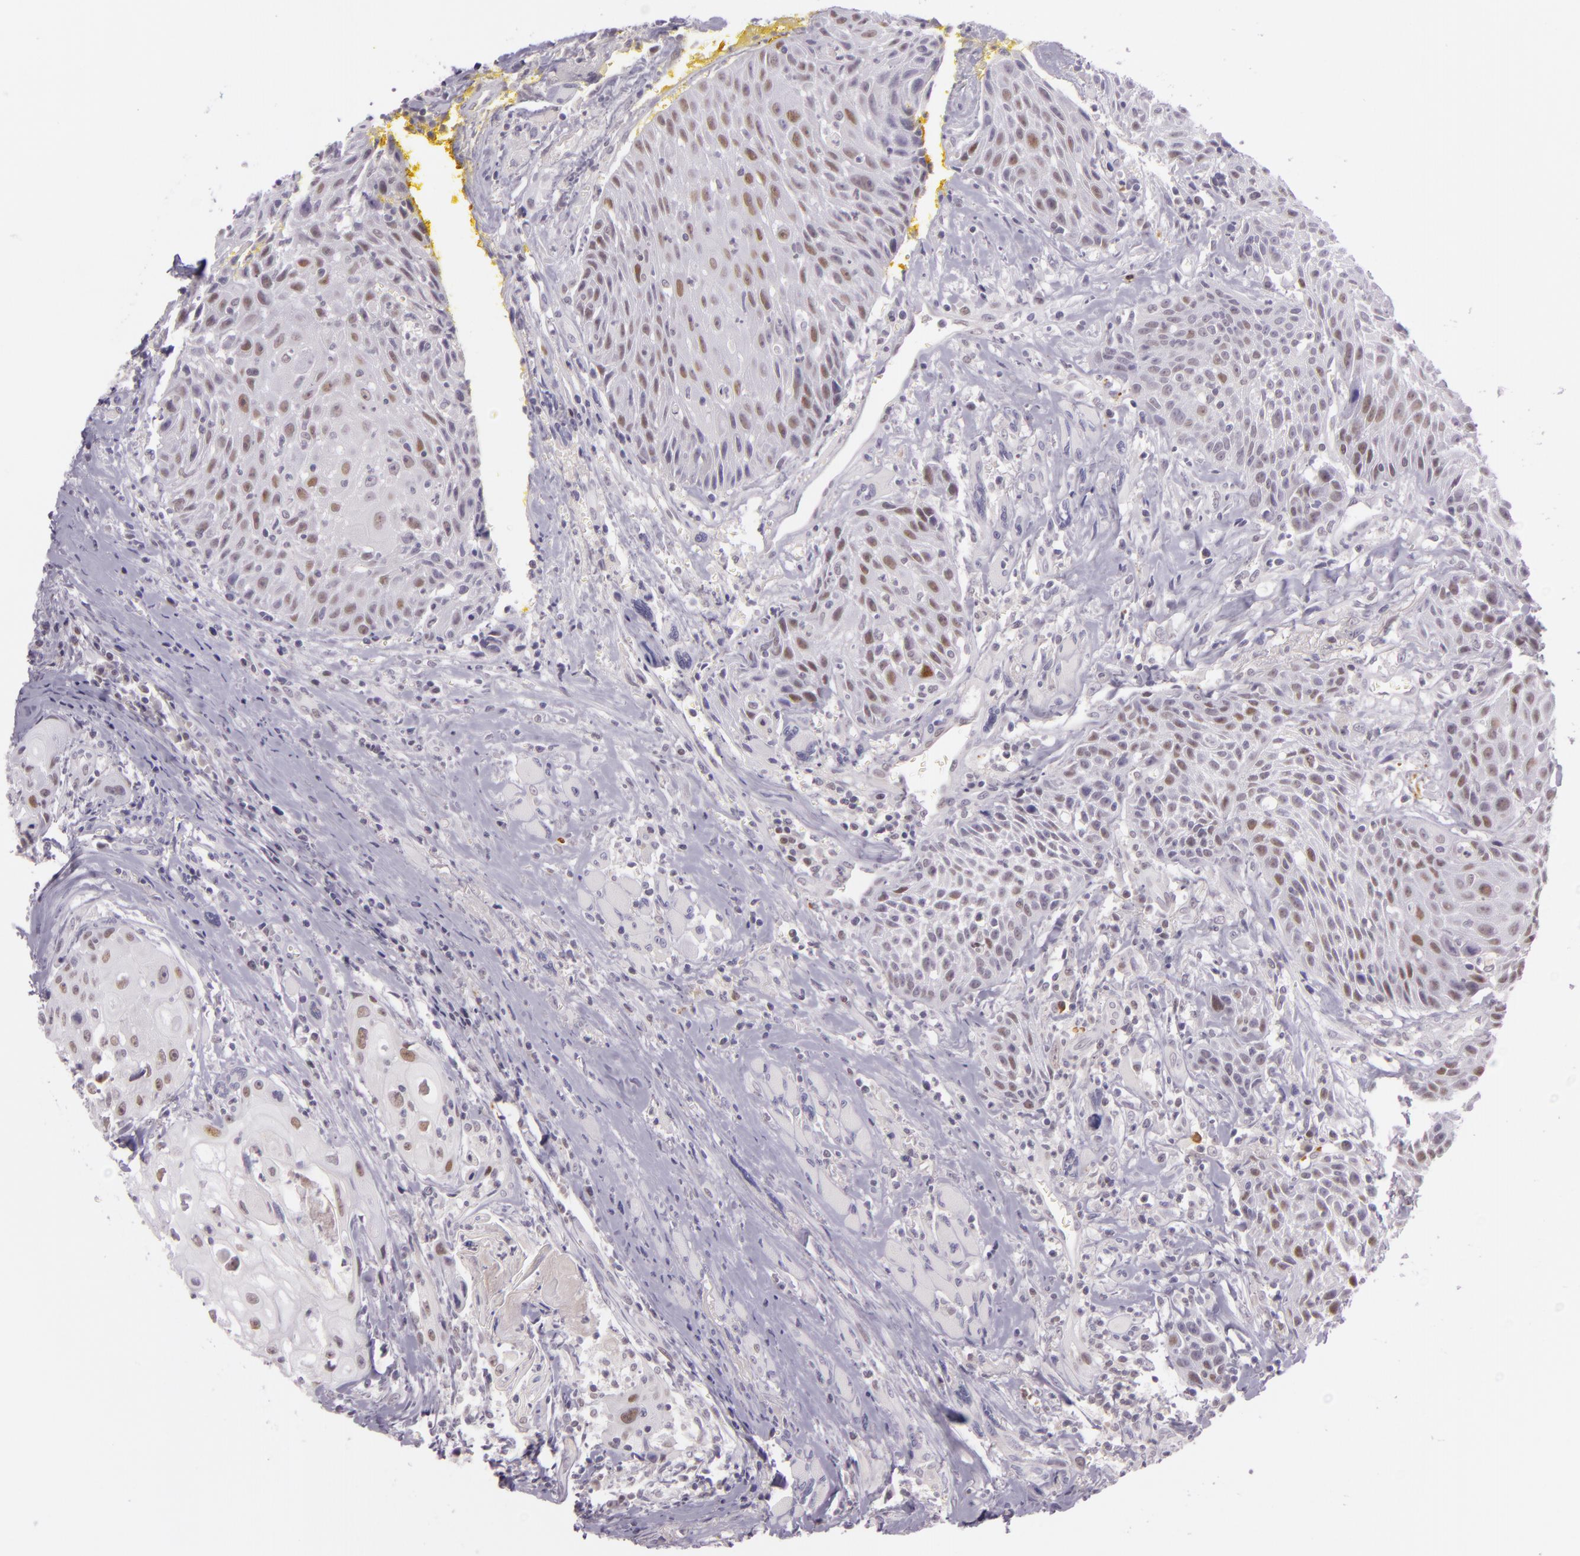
{"staining": {"intensity": "moderate", "quantity": "25%-75%", "location": "nuclear"}, "tissue": "head and neck cancer", "cell_type": "Tumor cells", "image_type": "cancer", "snomed": [{"axis": "morphology", "description": "Squamous cell carcinoma, NOS"}, {"axis": "topography", "description": "Oral tissue"}, {"axis": "topography", "description": "Head-Neck"}], "caption": "Approximately 25%-75% of tumor cells in human head and neck cancer exhibit moderate nuclear protein positivity as visualized by brown immunohistochemical staining.", "gene": "CHEK2", "patient": {"sex": "female", "age": 82}}